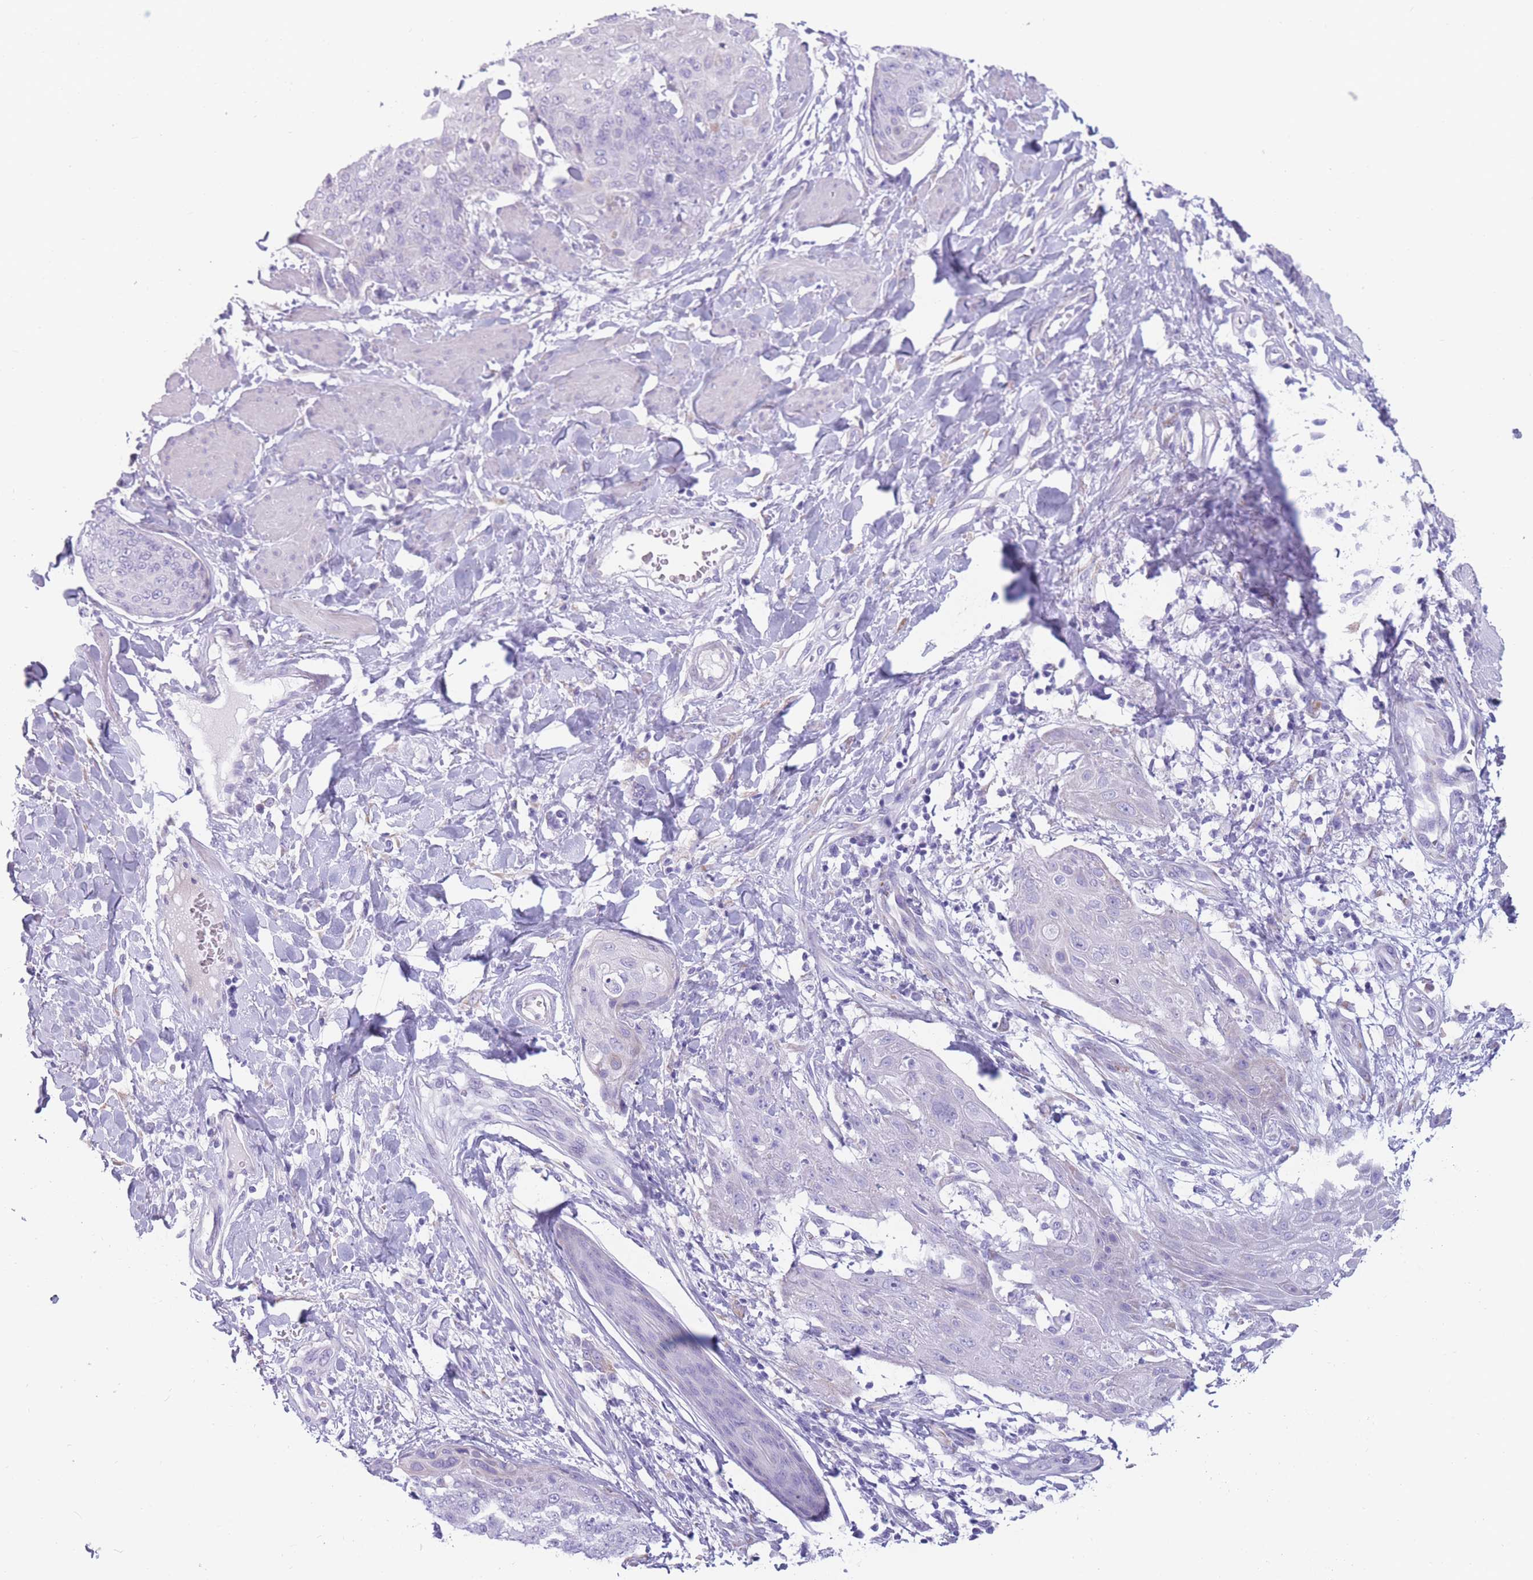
{"staining": {"intensity": "negative", "quantity": "none", "location": "none"}, "tissue": "skin cancer", "cell_type": "Tumor cells", "image_type": "cancer", "snomed": [{"axis": "morphology", "description": "Squamous cell carcinoma, NOS"}, {"axis": "topography", "description": "Skin"}, {"axis": "topography", "description": "Vulva"}], "caption": "DAB (3,3'-diaminobenzidine) immunohistochemical staining of human skin squamous cell carcinoma displays no significant staining in tumor cells. (Brightfield microscopy of DAB (3,3'-diaminobenzidine) immunohistochemistry (IHC) at high magnification).", "gene": "COL27A1", "patient": {"sex": "female", "age": 85}}